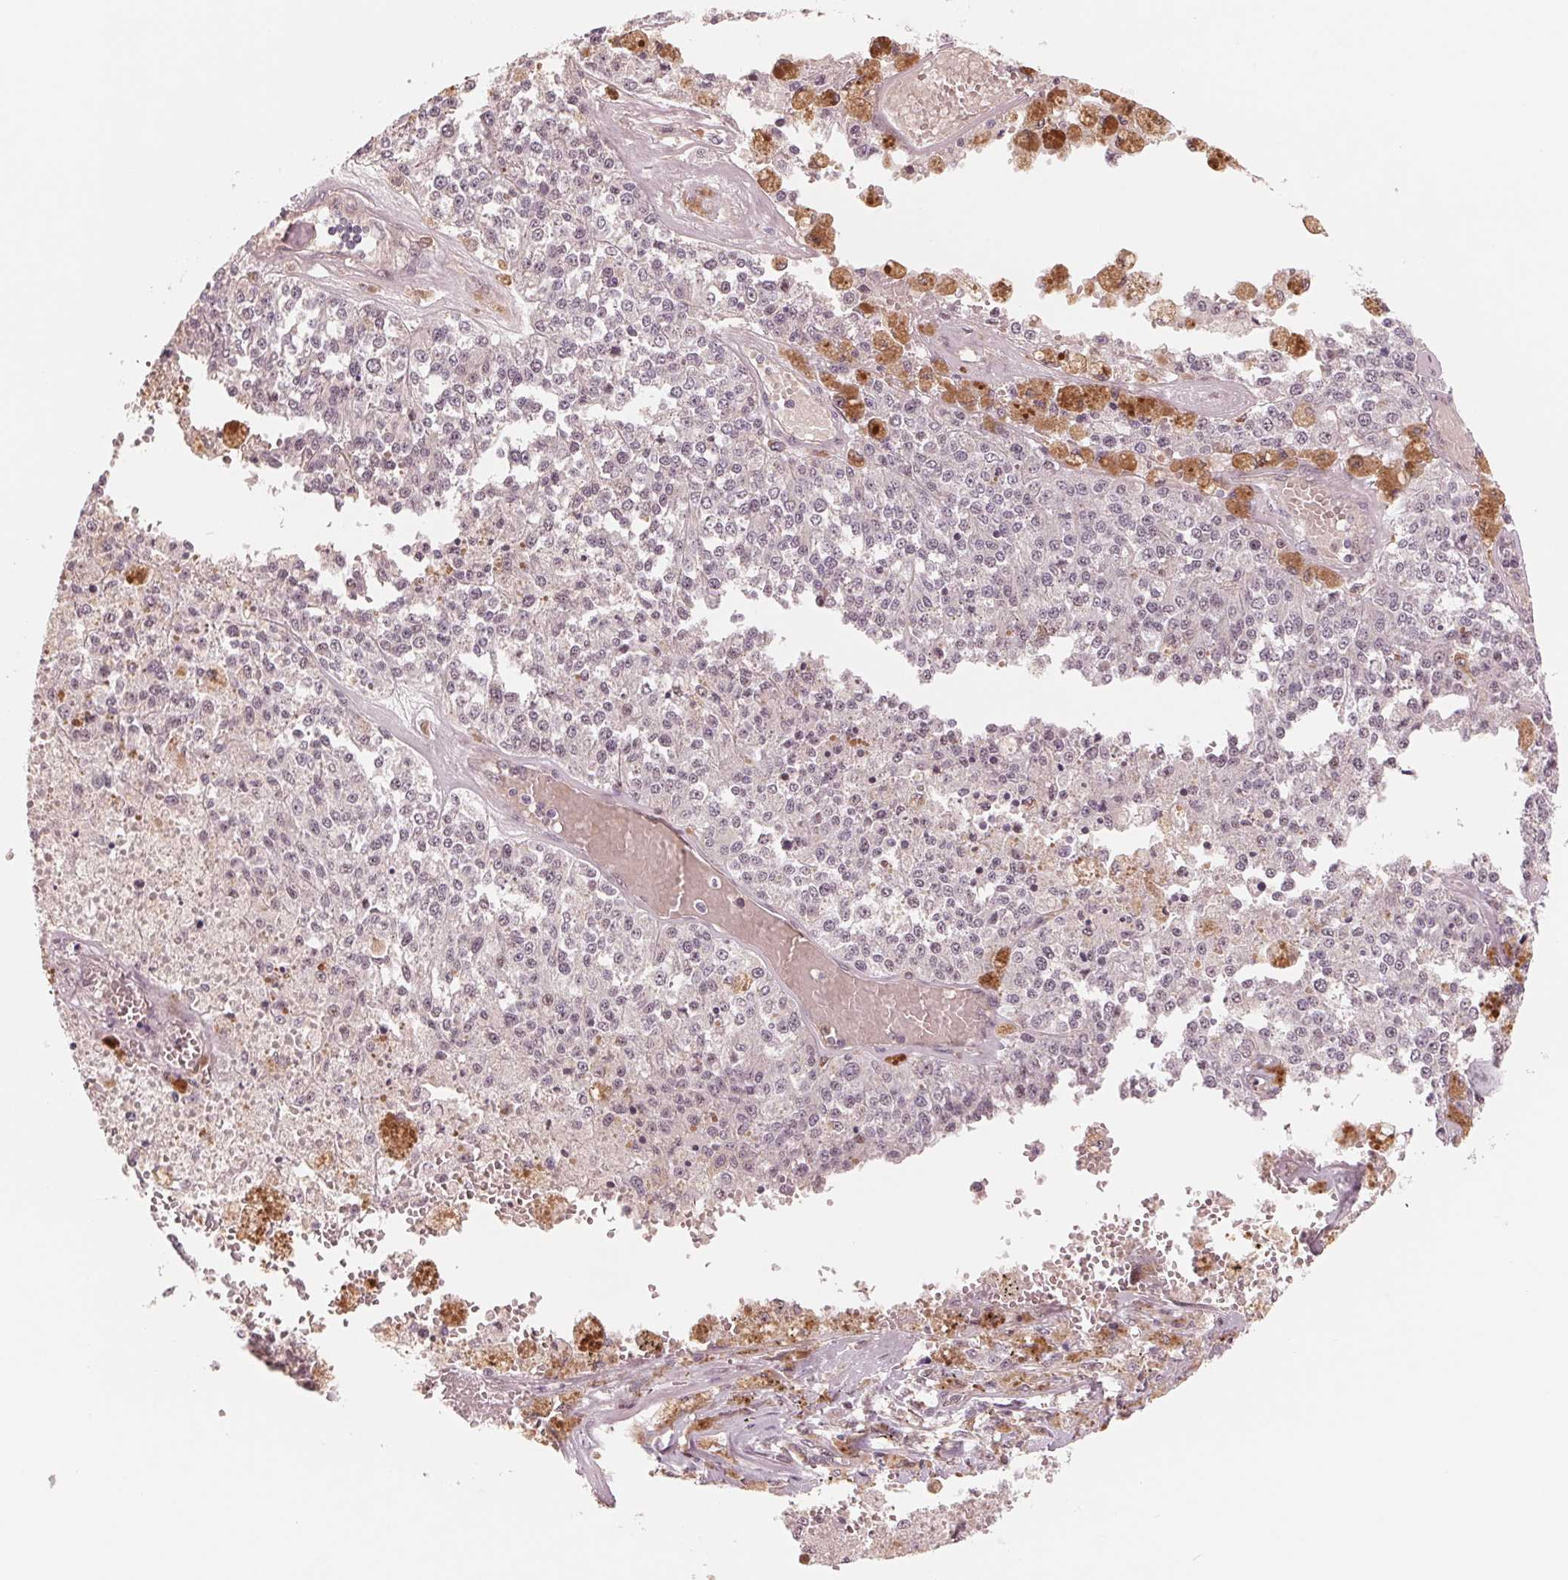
{"staining": {"intensity": "negative", "quantity": "none", "location": "none"}, "tissue": "melanoma", "cell_type": "Tumor cells", "image_type": "cancer", "snomed": [{"axis": "morphology", "description": "Malignant melanoma, Metastatic site"}, {"axis": "topography", "description": "Lymph node"}], "caption": "Immunohistochemistry (IHC) image of human malignant melanoma (metastatic site) stained for a protein (brown), which displays no expression in tumor cells.", "gene": "IL9R", "patient": {"sex": "female", "age": 64}}